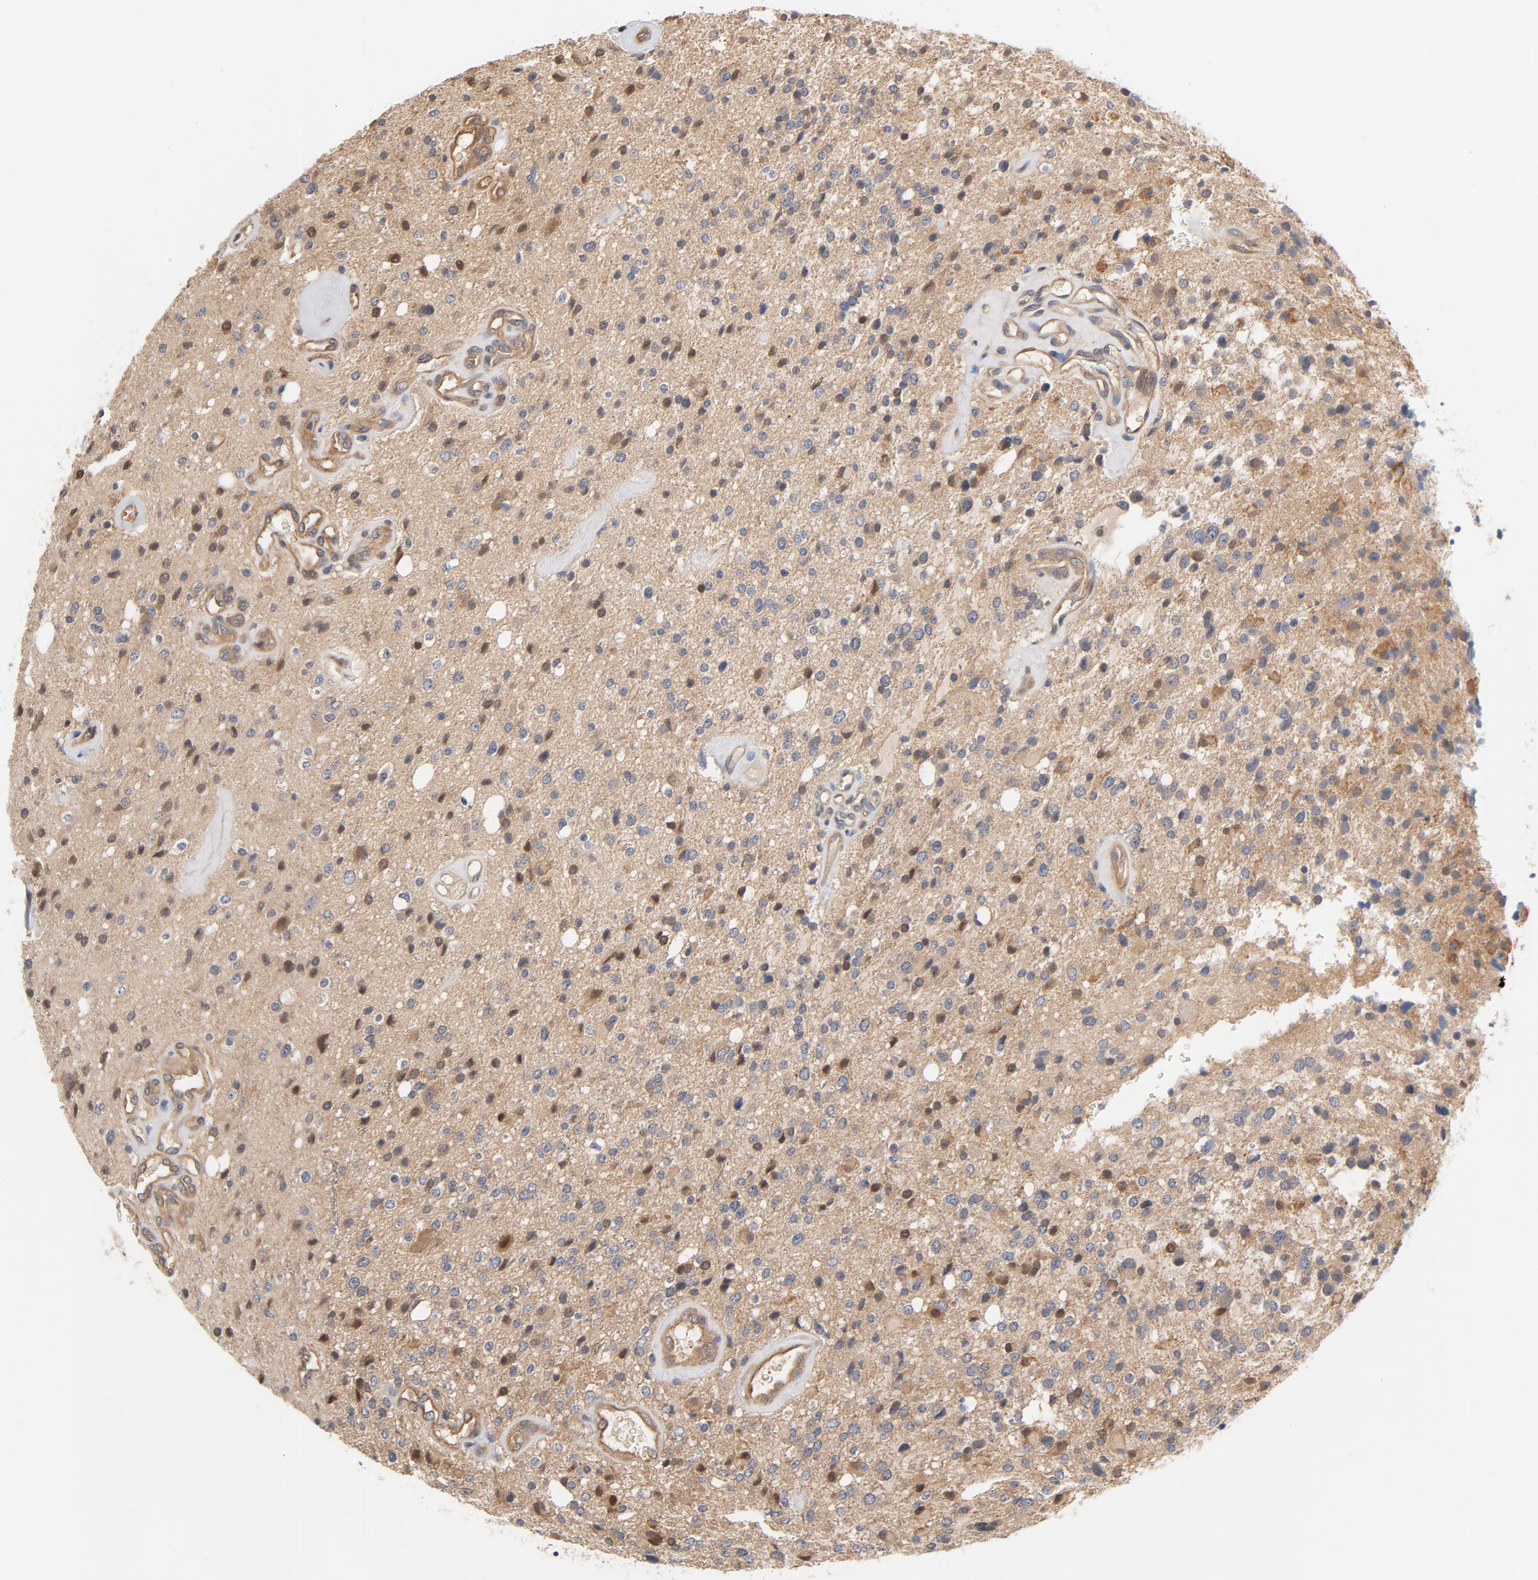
{"staining": {"intensity": "negative", "quantity": "none", "location": "none"}, "tissue": "glioma", "cell_type": "Tumor cells", "image_type": "cancer", "snomed": [{"axis": "morphology", "description": "Glioma, malignant, High grade"}, {"axis": "topography", "description": "Brain"}], "caption": "This is an immunohistochemistry histopathology image of high-grade glioma (malignant). There is no staining in tumor cells.", "gene": "PITPNM2", "patient": {"sex": "male", "age": 47}}